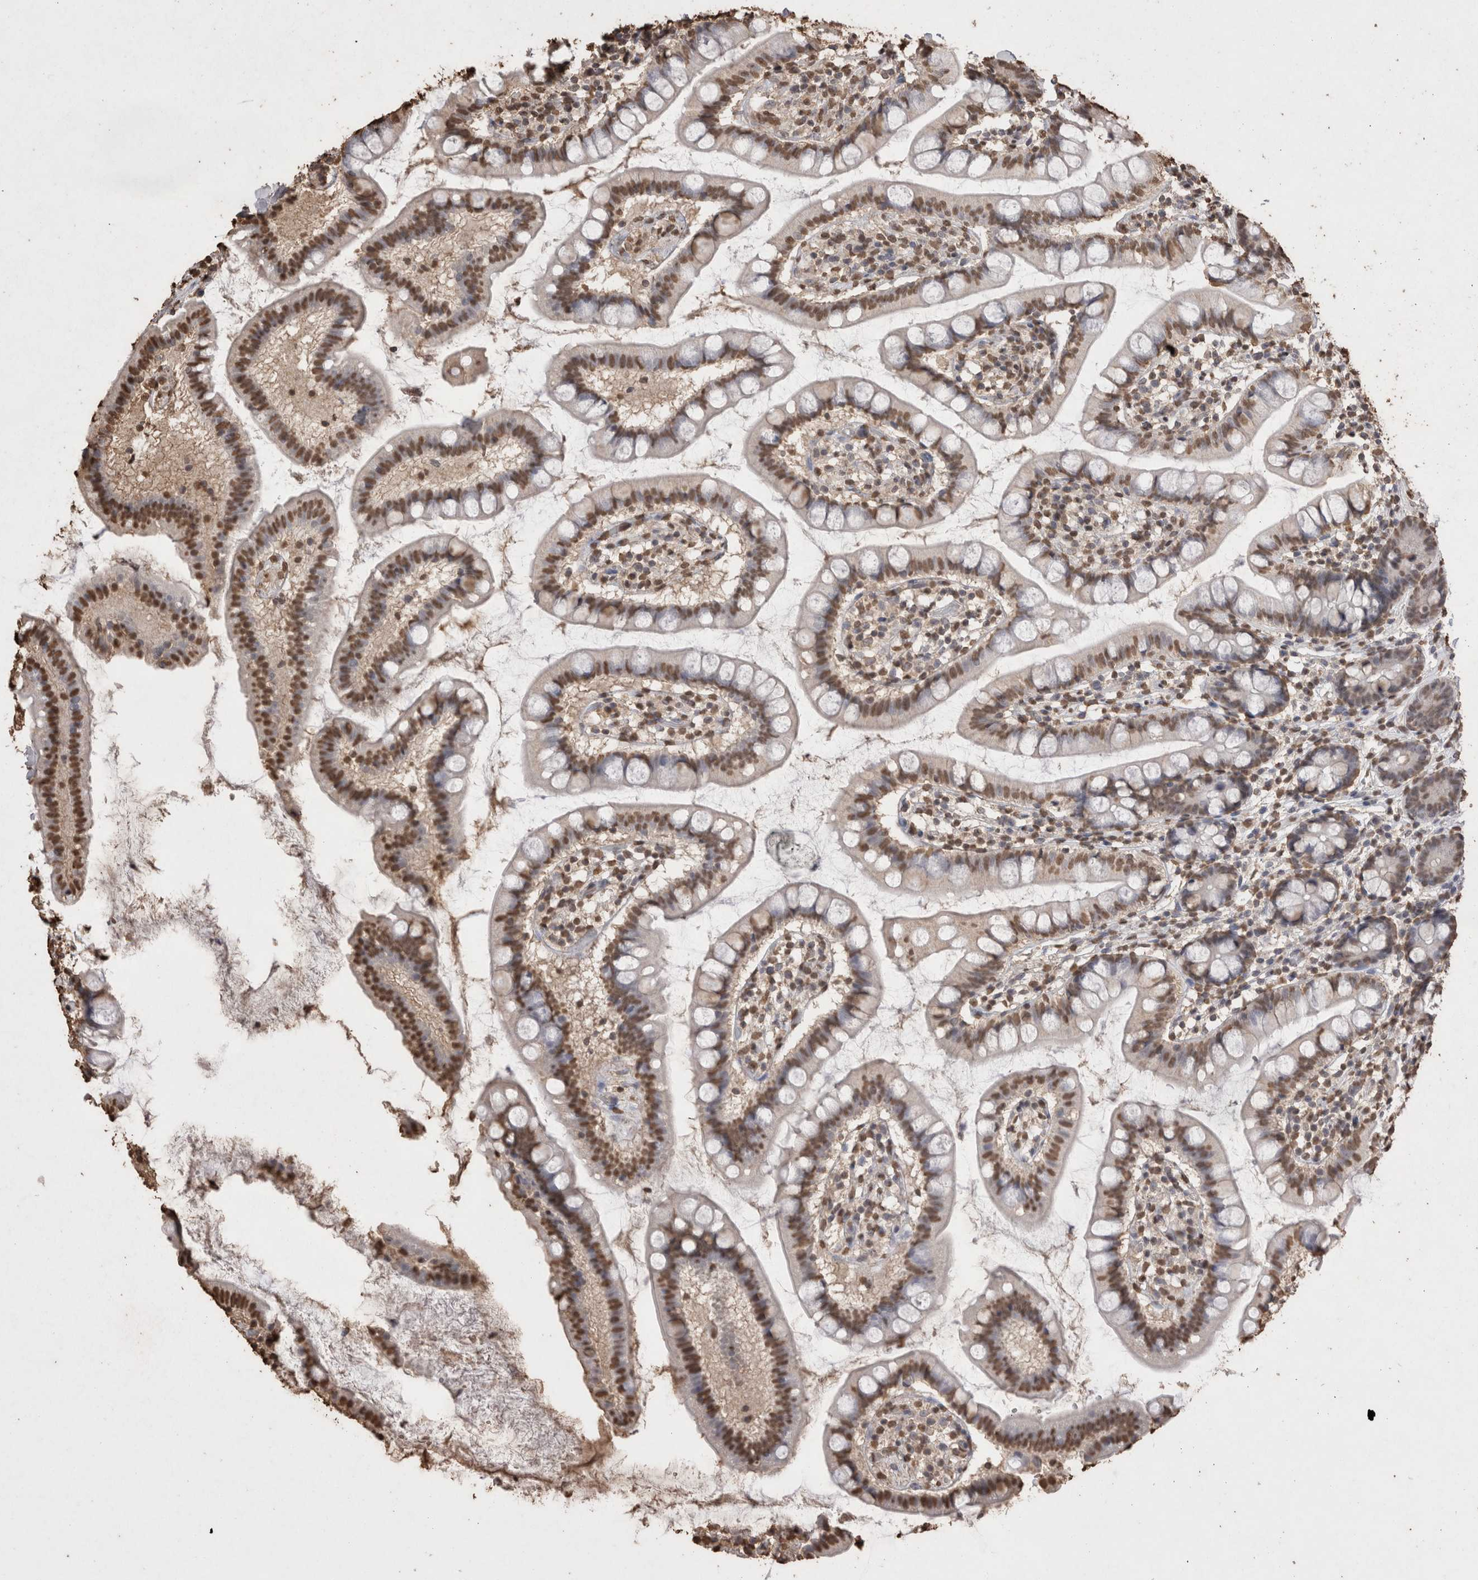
{"staining": {"intensity": "moderate", "quantity": ">75%", "location": "nuclear"}, "tissue": "small intestine", "cell_type": "Glandular cells", "image_type": "normal", "snomed": [{"axis": "morphology", "description": "Normal tissue, NOS"}, {"axis": "topography", "description": "Small intestine"}], "caption": "IHC (DAB) staining of benign human small intestine exhibits moderate nuclear protein expression in approximately >75% of glandular cells.", "gene": "POU5F1", "patient": {"sex": "female", "age": 84}}